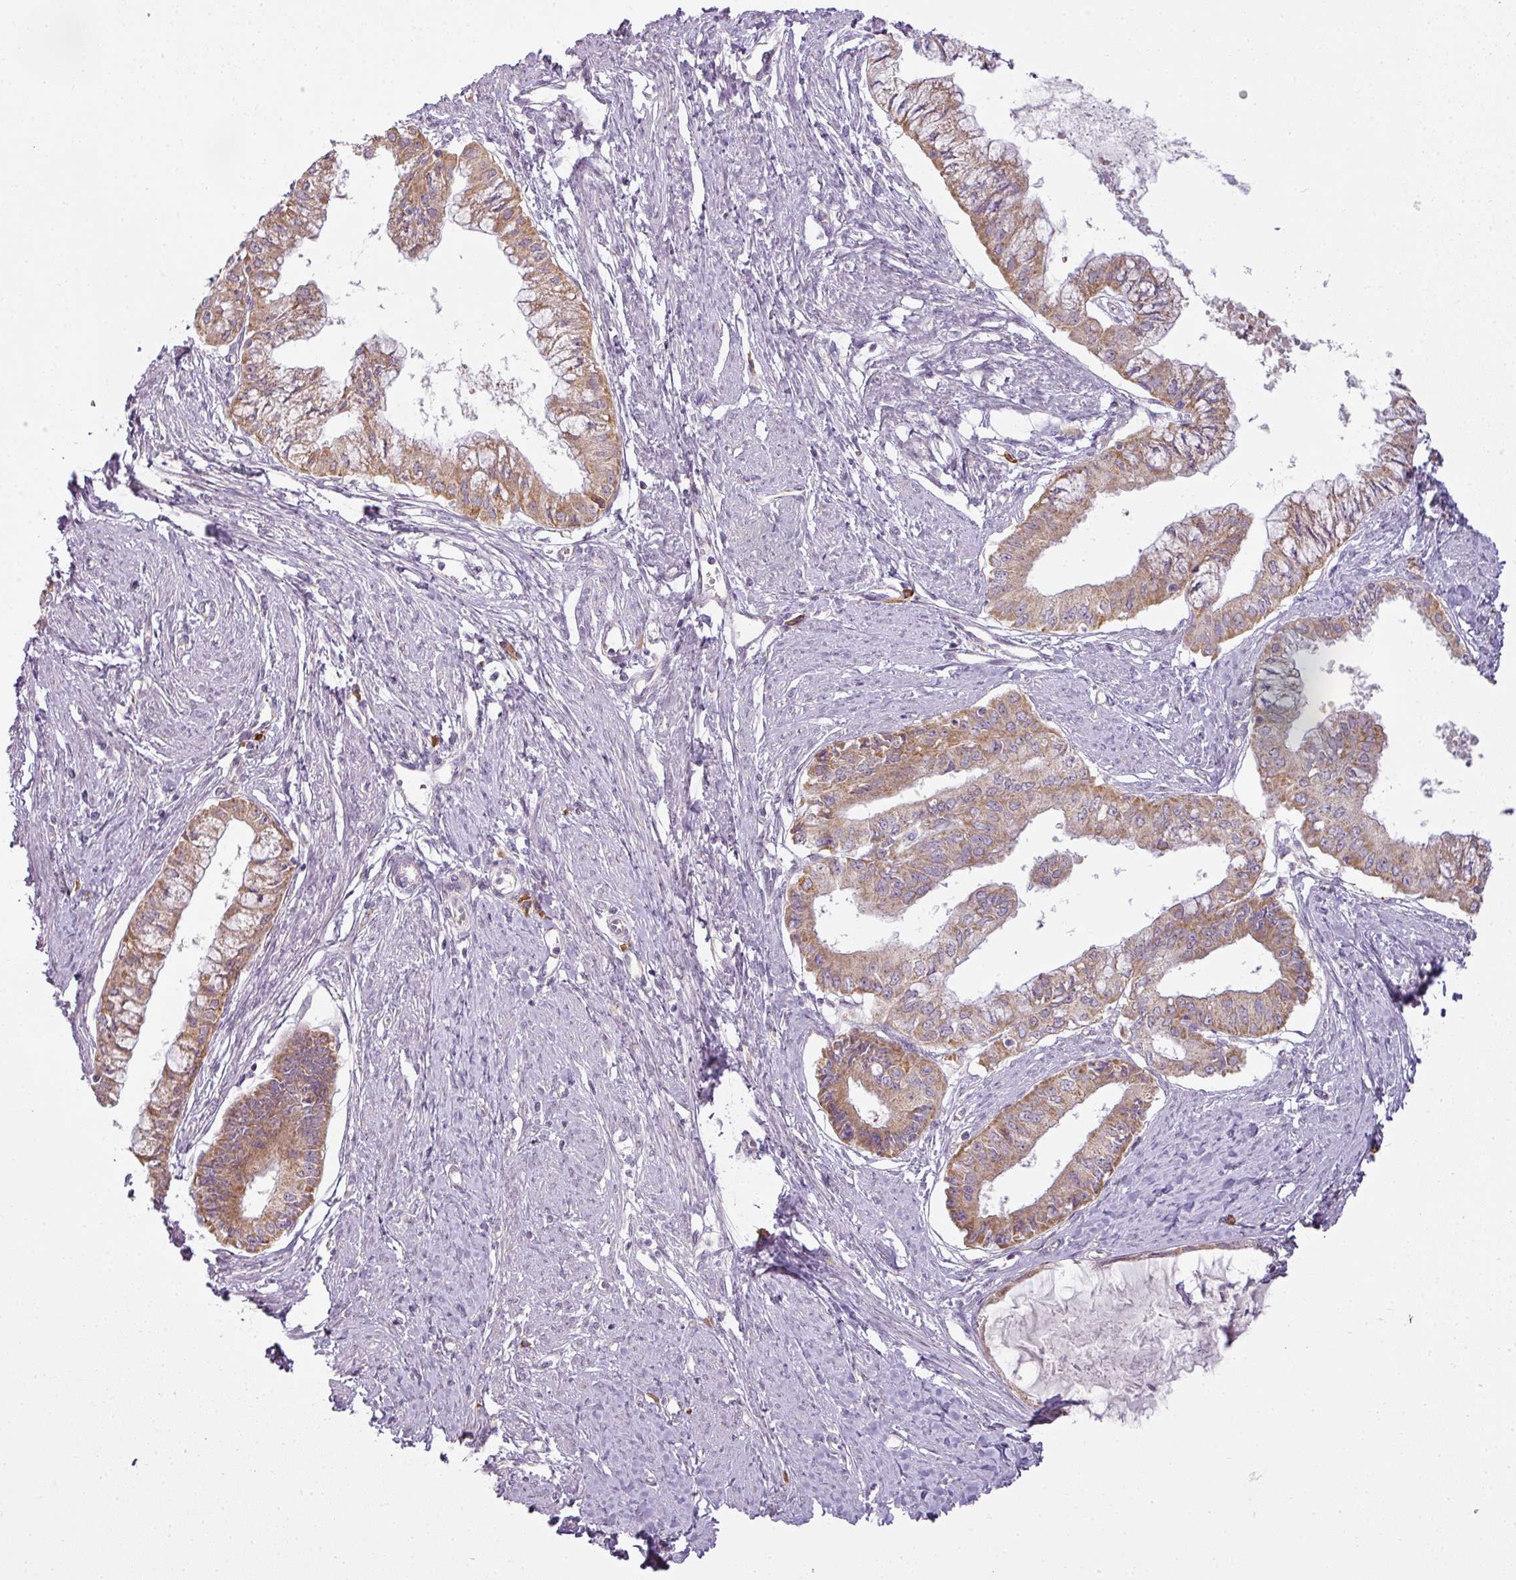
{"staining": {"intensity": "moderate", "quantity": ">75%", "location": "cytoplasmic/membranous"}, "tissue": "endometrial cancer", "cell_type": "Tumor cells", "image_type": "cancer", "snomed": [{"axis": "morphology", "description": "Adenocarcinoma, NOS"}, {"axis": "topography", "description": "Endometrium"}], "caption": "Moderate cytoplasmic/membranous positivity is identified in about >75% of tumor cells in adenocarcinoma (endometrial). The protein of interest is stained brown, and the nuclei are stained in blue (DAB (3,3'-diaminobenzidine) IHC with brightfield microscopy, high magnification).", "gene": "LY75", "patient": {"sex": "female", "age": 76}}